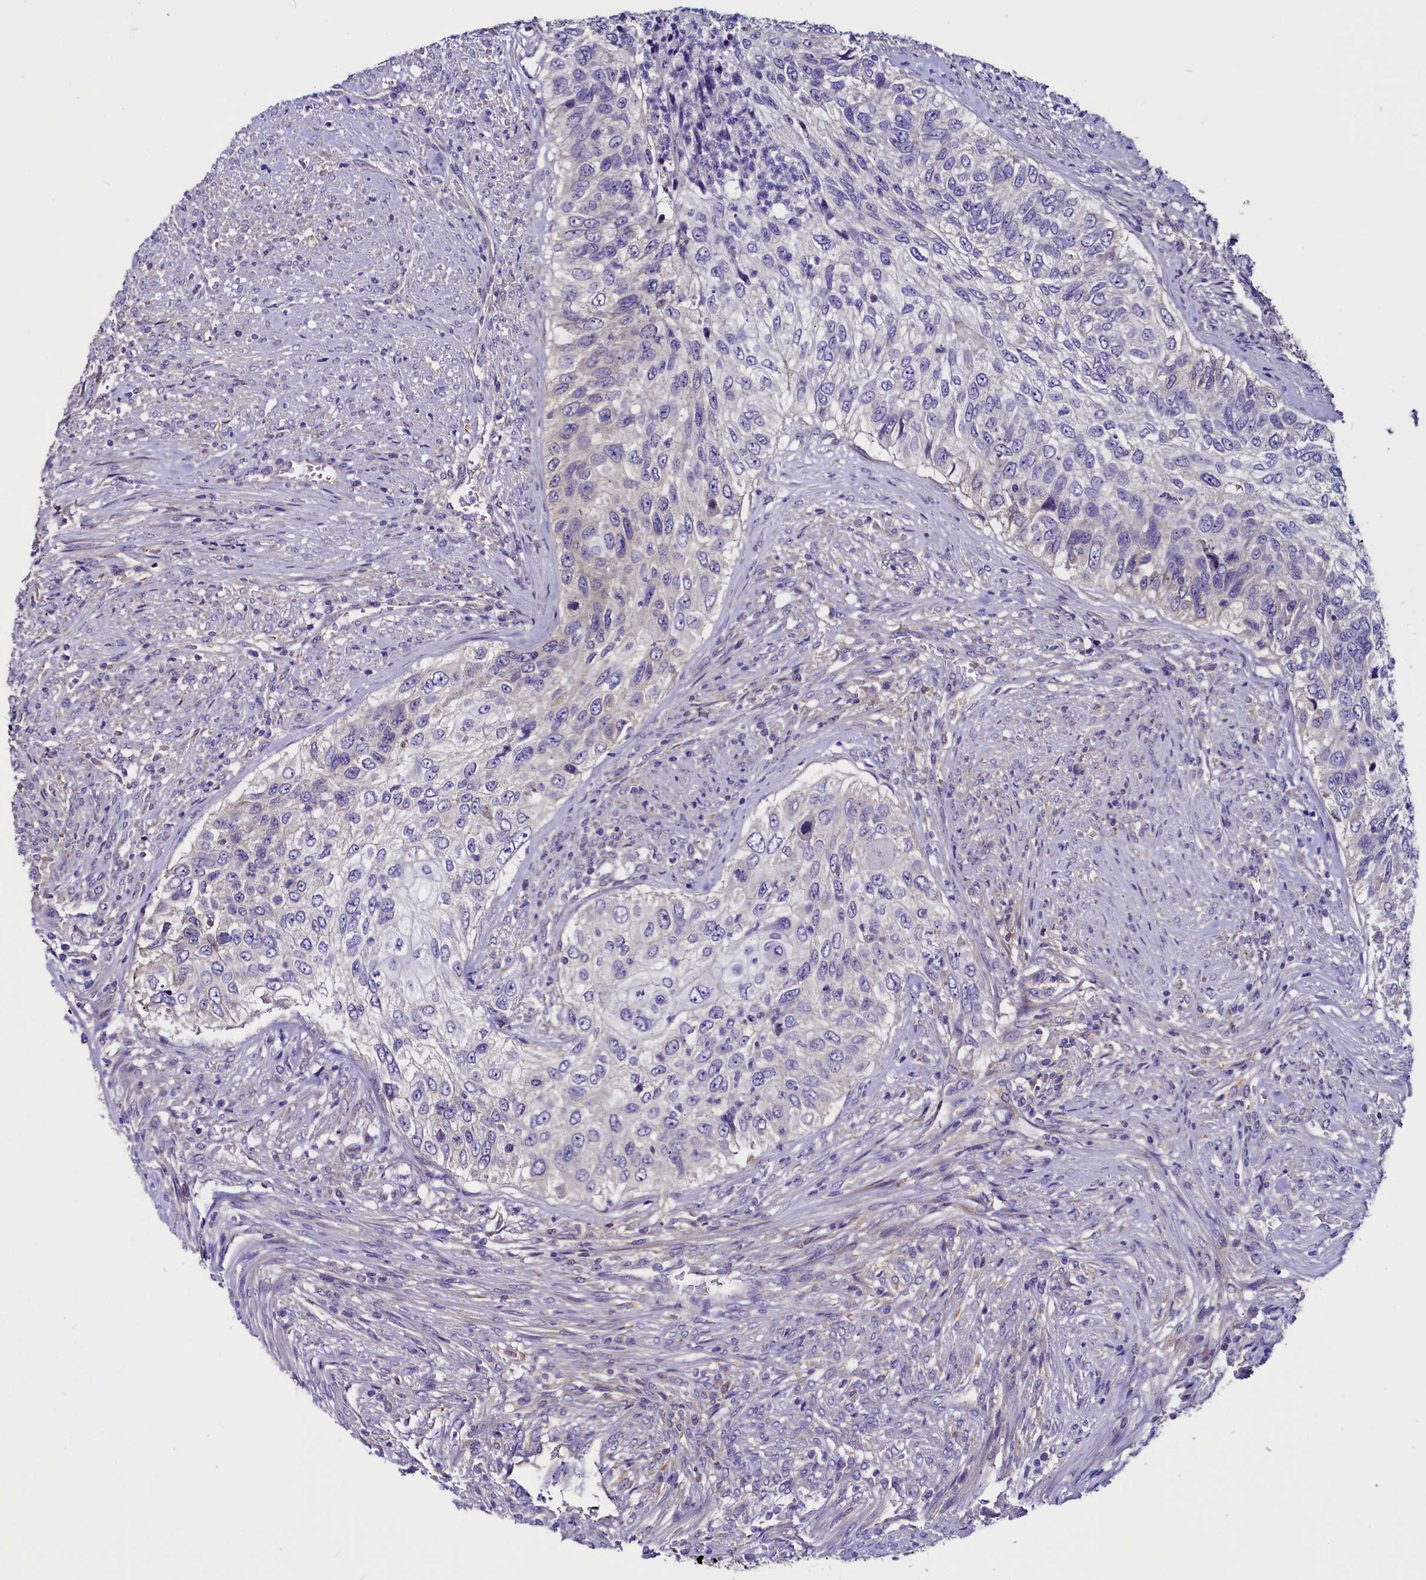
{"staining": {"intensity": "negative", "quantity": "none", "location": "none"}, "tissue": "urothelial cancer", "cell_type": "Tumor cells", "image_type": "cancer", "snomed": [{"axis": "morphology", "description": "Urothelial carcinoma, High grade"}, {"axis": "topography", "description": "Urinary bladder"}], "caption": "DAB immunohistochemical staining of human high-grade urothelial carcinoma demonstrates no significant expression in tumor cells.", "gene": "CCBE1", "patient": {"sex": "female", "age": 60}}